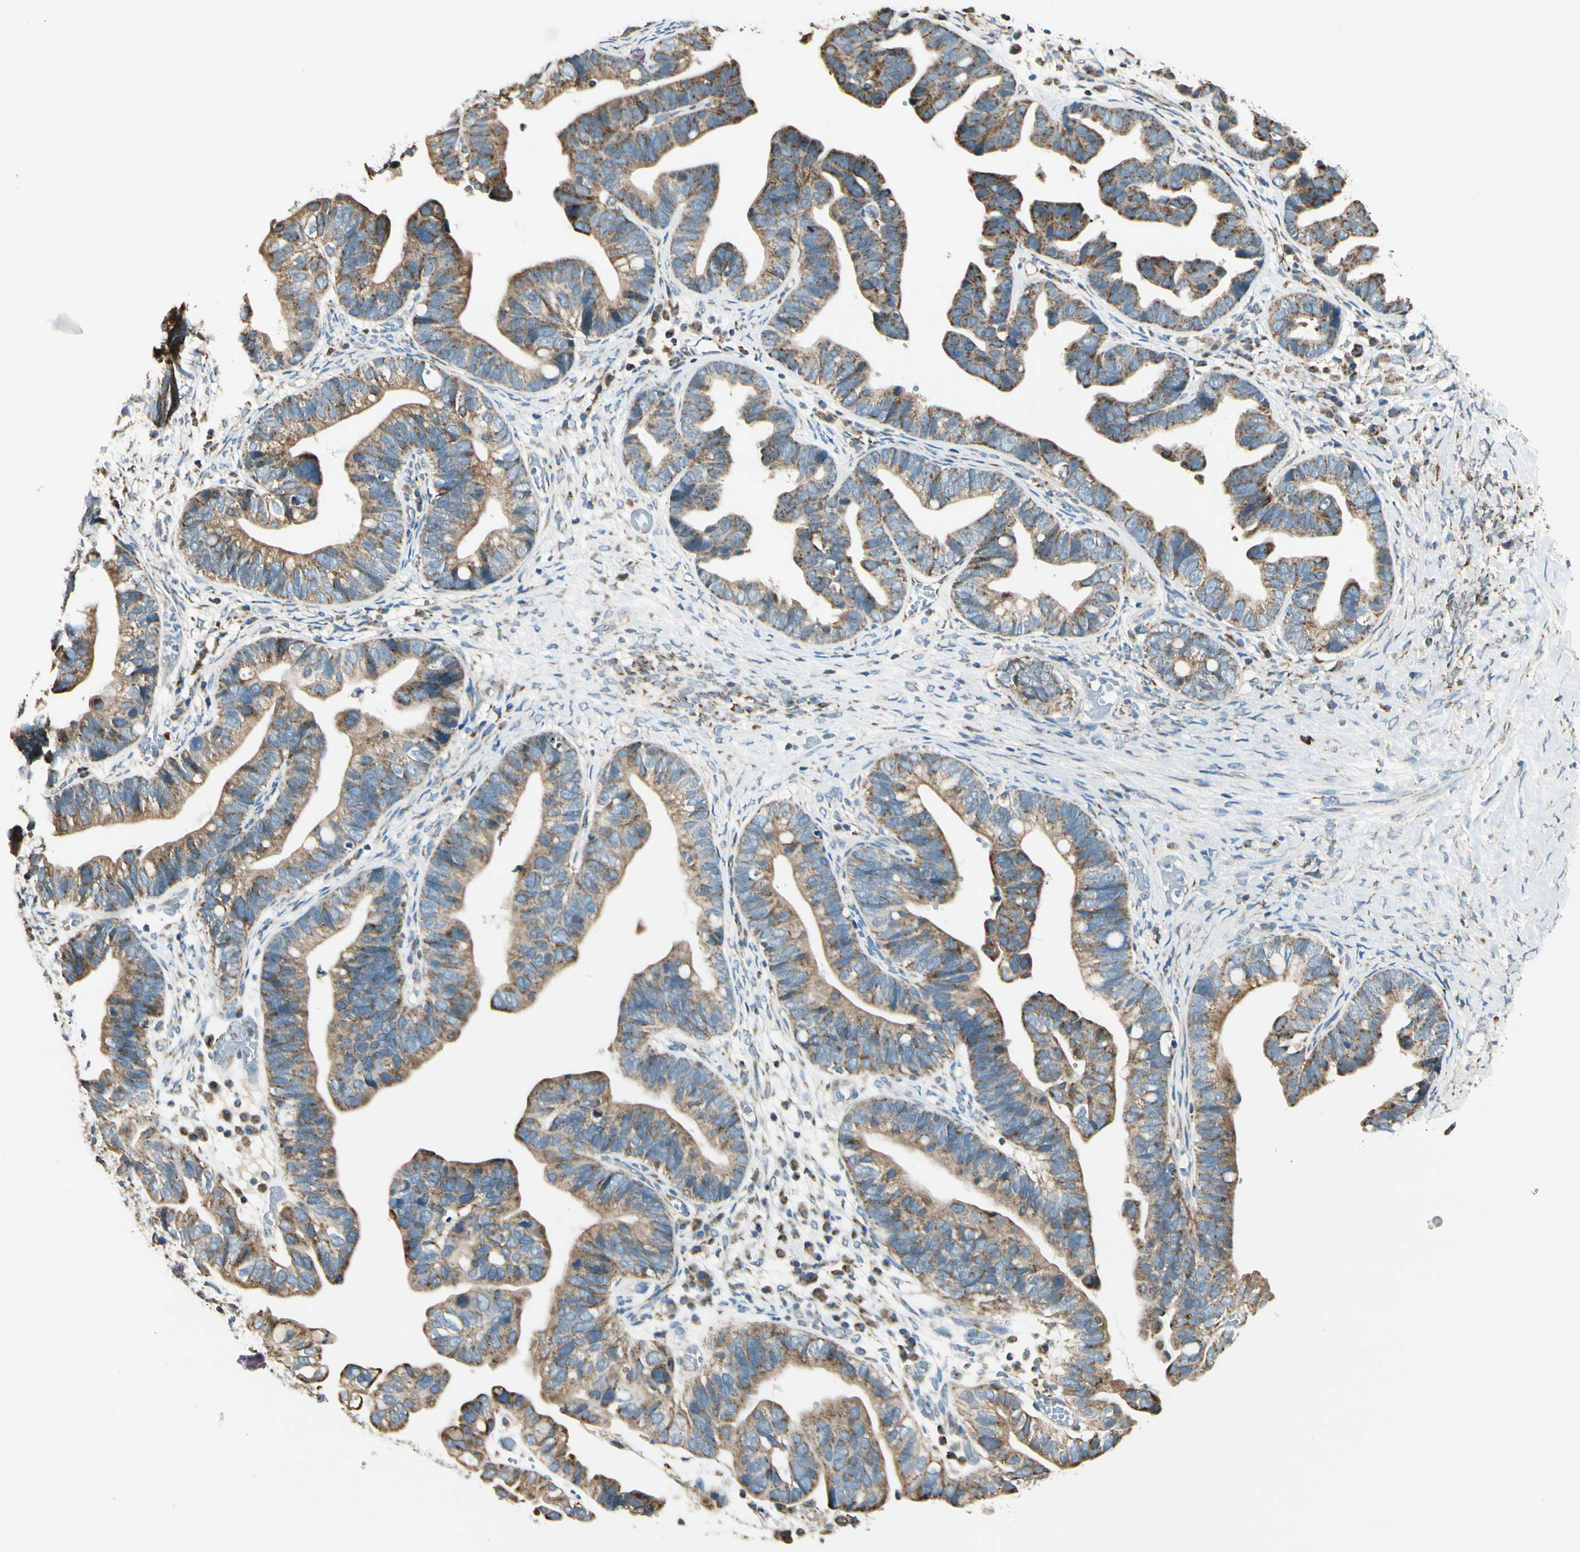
{"staining": {"intensity": "moderate", "quantity": ">75%", "location": "cytoplasmic/membranous"}, "tissue": "ovarian cancer", "cell_type": "Tumor cells", "image_type": "cancer", "snomed": [{"axis": "morphology", "description": "Cystadenocarcinoma, serous, NOS"}, {"axis": "topography", "description": "Ovary"}], "caption": "Immunohistochemistry image of neoplastic tissue: human serous cystadenocarcinoma (ovarian) stained using IHC demonstrates medium levels of moderate protein expression localized specifically in the cytoplasmic/membranous of tumor cells, appearing as a cytoplasmic/membranous brown color.", "gene": "EPHB3", "patient": {"sex": "female", "age": 56}}